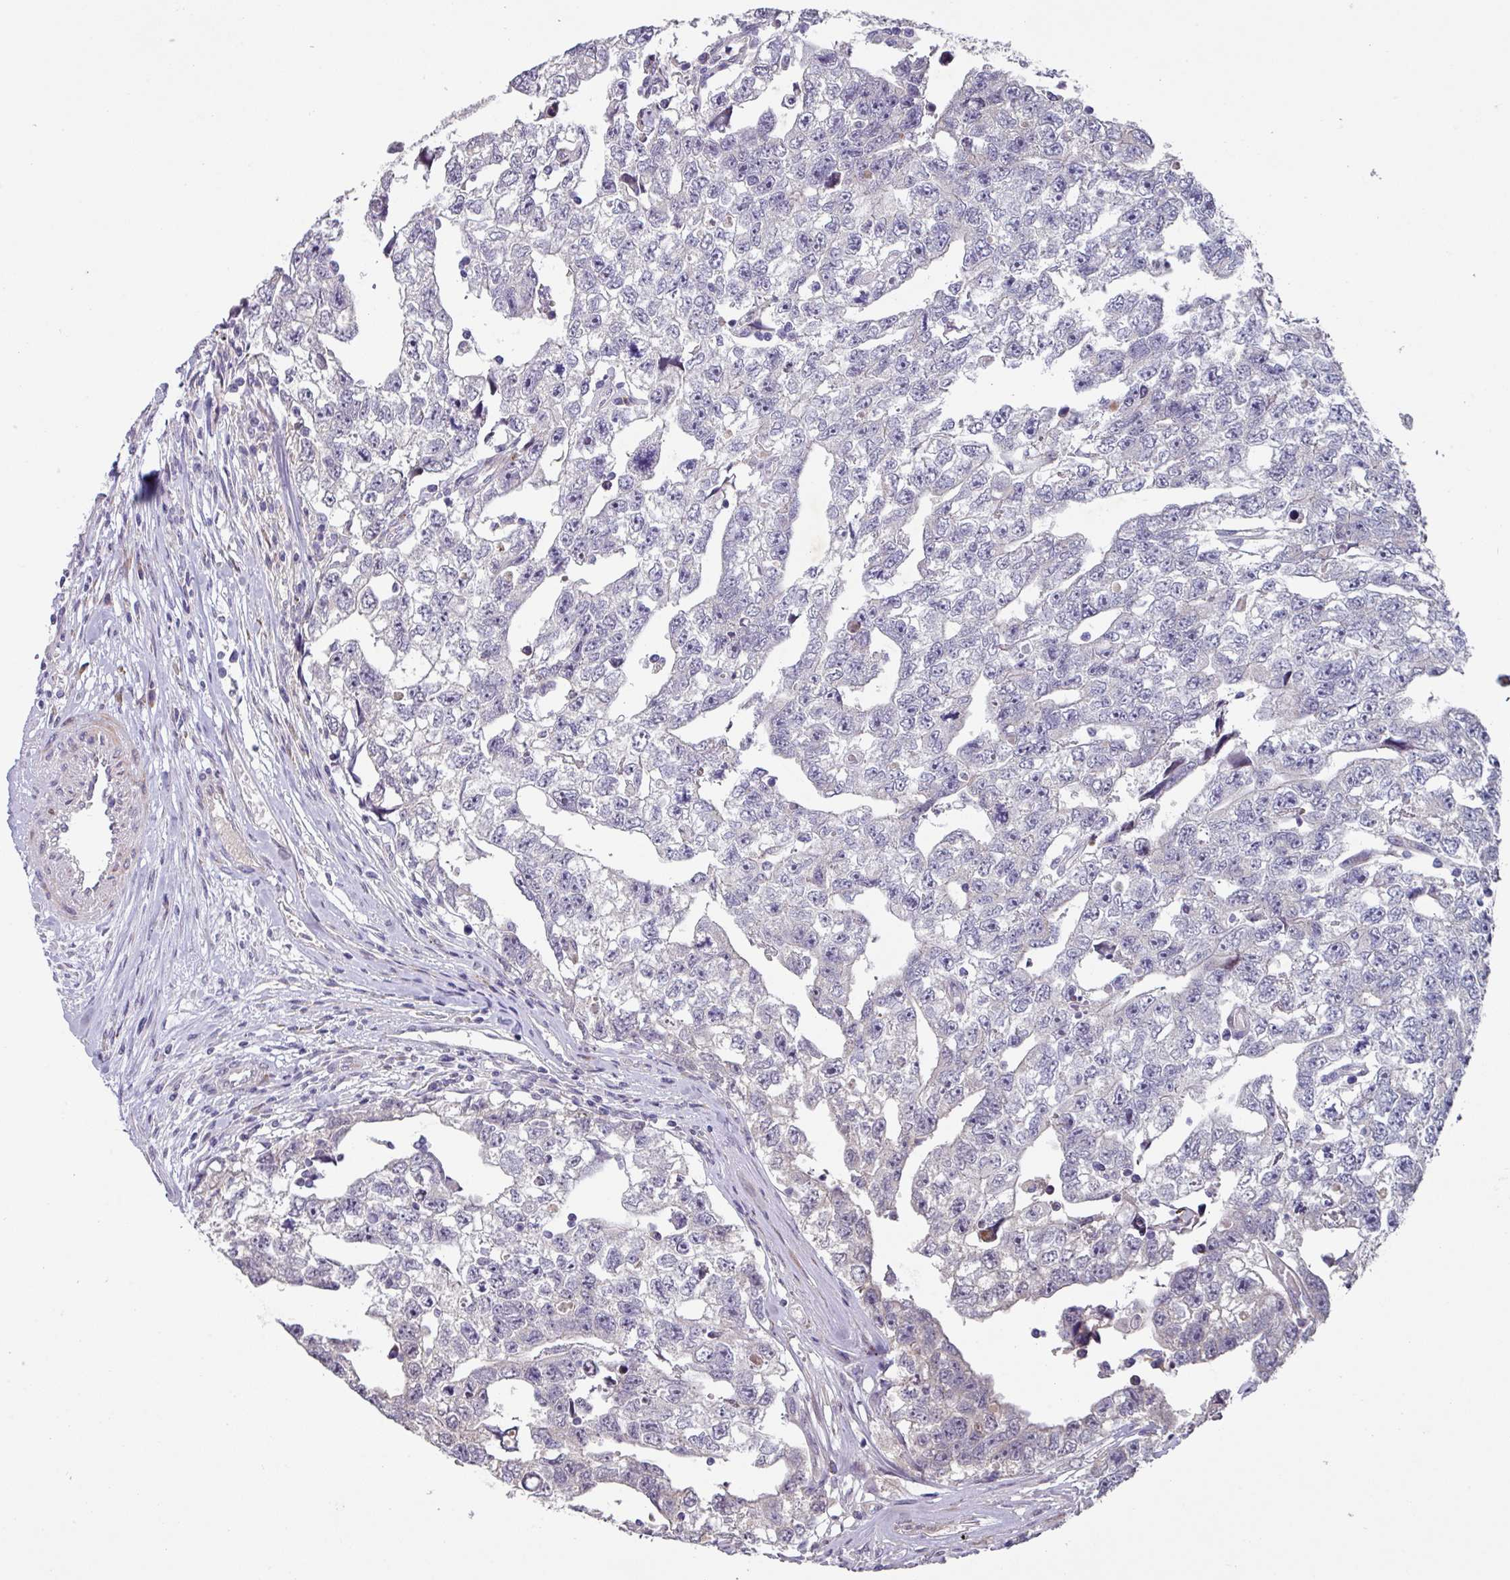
{"staining": {"intensity": "negative", "quantity": "none", "location": "none"}, "tissue": "testis cancer", "cell_type": "Tumor cells", "image_type": "cancer", "snomed": [{"axis": "morphology", "description": "Carcinoma, Embryonal, NOS"}, {"axis": "topography", "description": "Testis"}], "caption": "This is an immunohistochemistry histopathology image of human testis cancer. There is no positivity in tumor cells.", "gene": "KLHL3", "patient": {"sex": "male", "age": 22}}